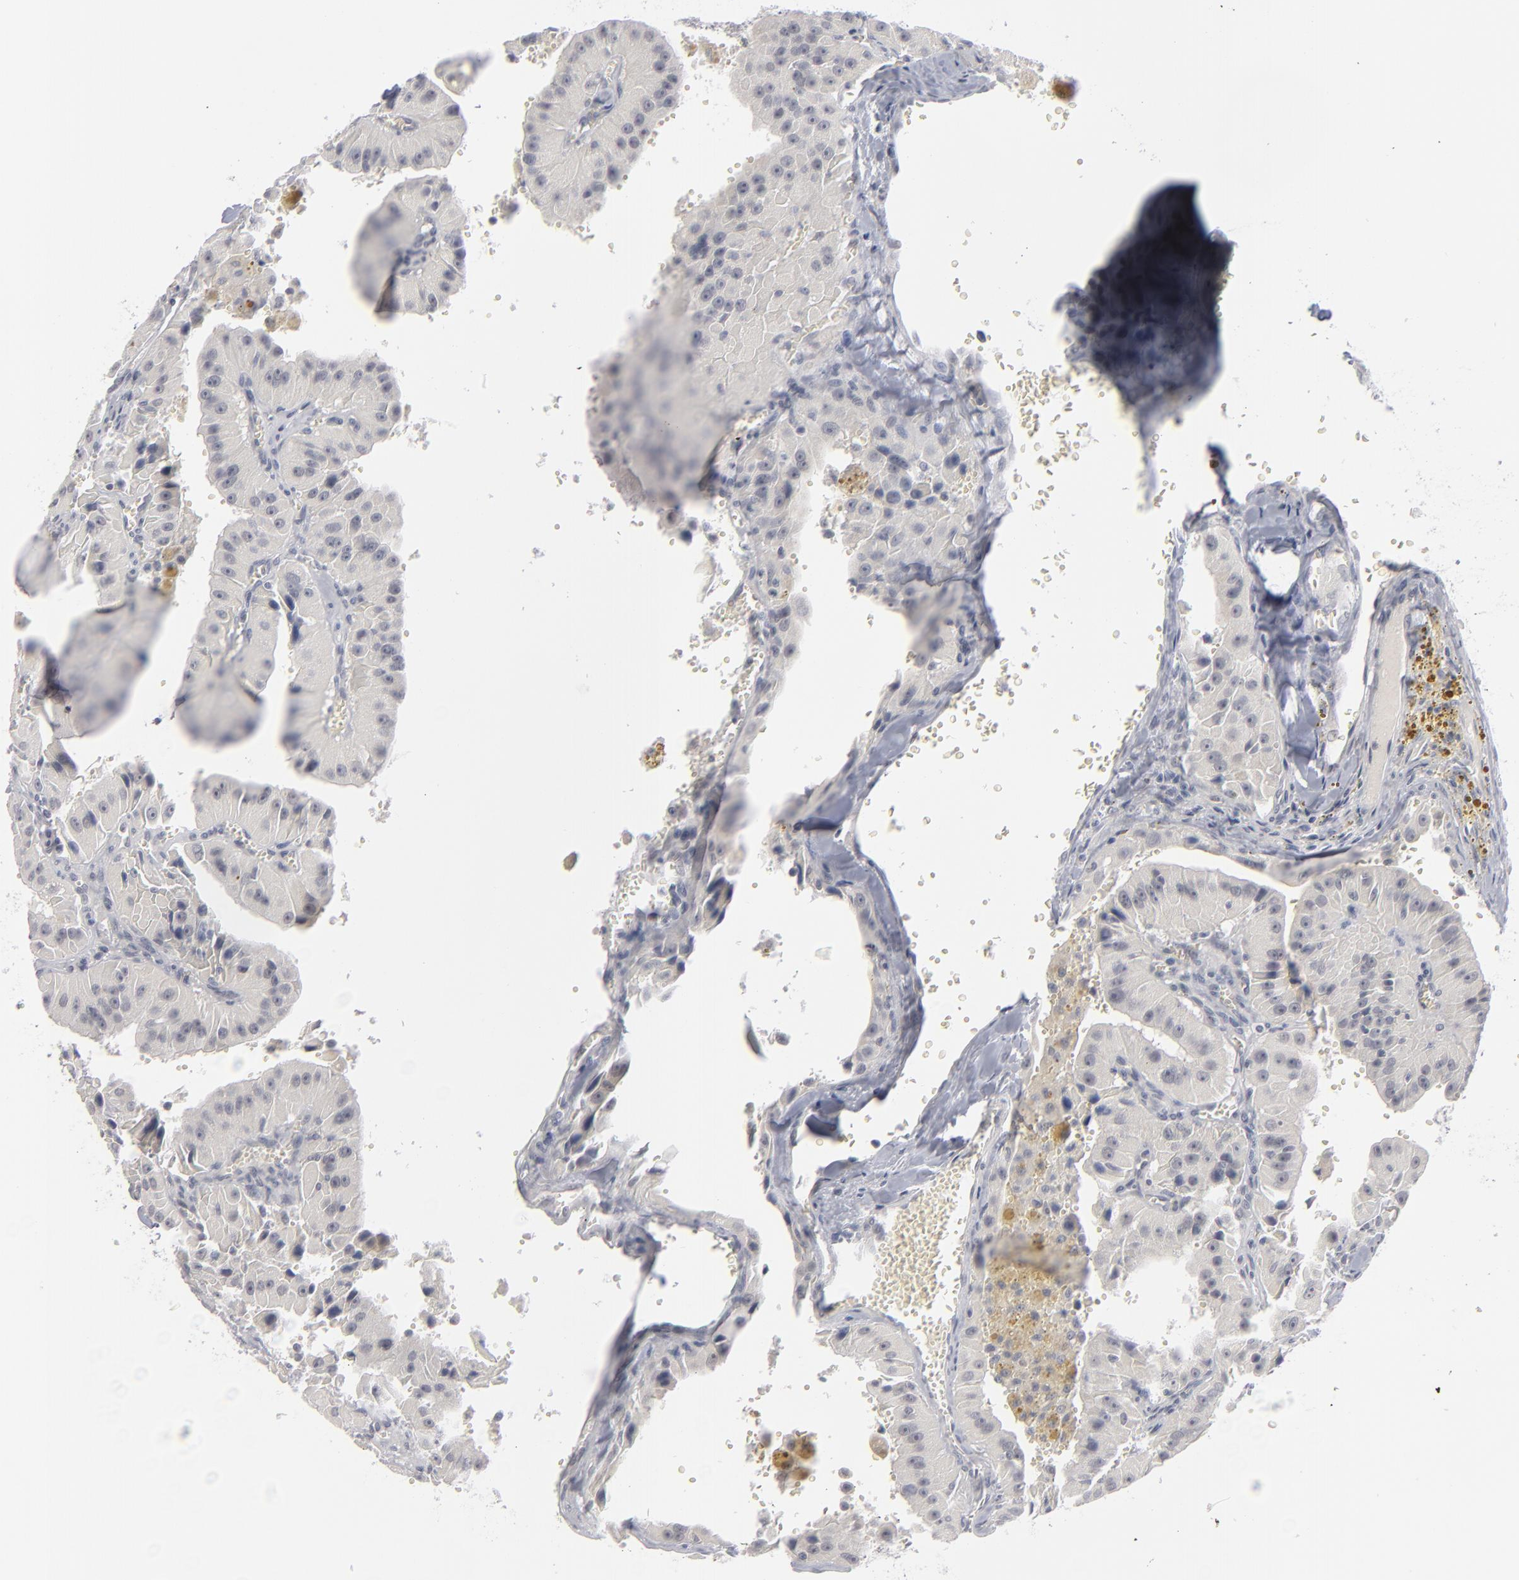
{"staining": {"intensity": "negative", "quantity": "none", "location": "none"}, "tissue": "thyroid cancer", "cell_type": "Tumor cells", "image_type": "cancer", "snomed": [{"axis": "morphology", "description": "Carcinoma, NOS"}, {"axis": "topography", "description": "Thyroid gland"}], "caption": "High power microscopy photomicrograph of an immunohistochemistry histopathology image of carcinoma (thyroid), revealing no significant expression in tumor cells.", "gene": "KIAA1210", "patient": {"sex": "male", "age": 76}}